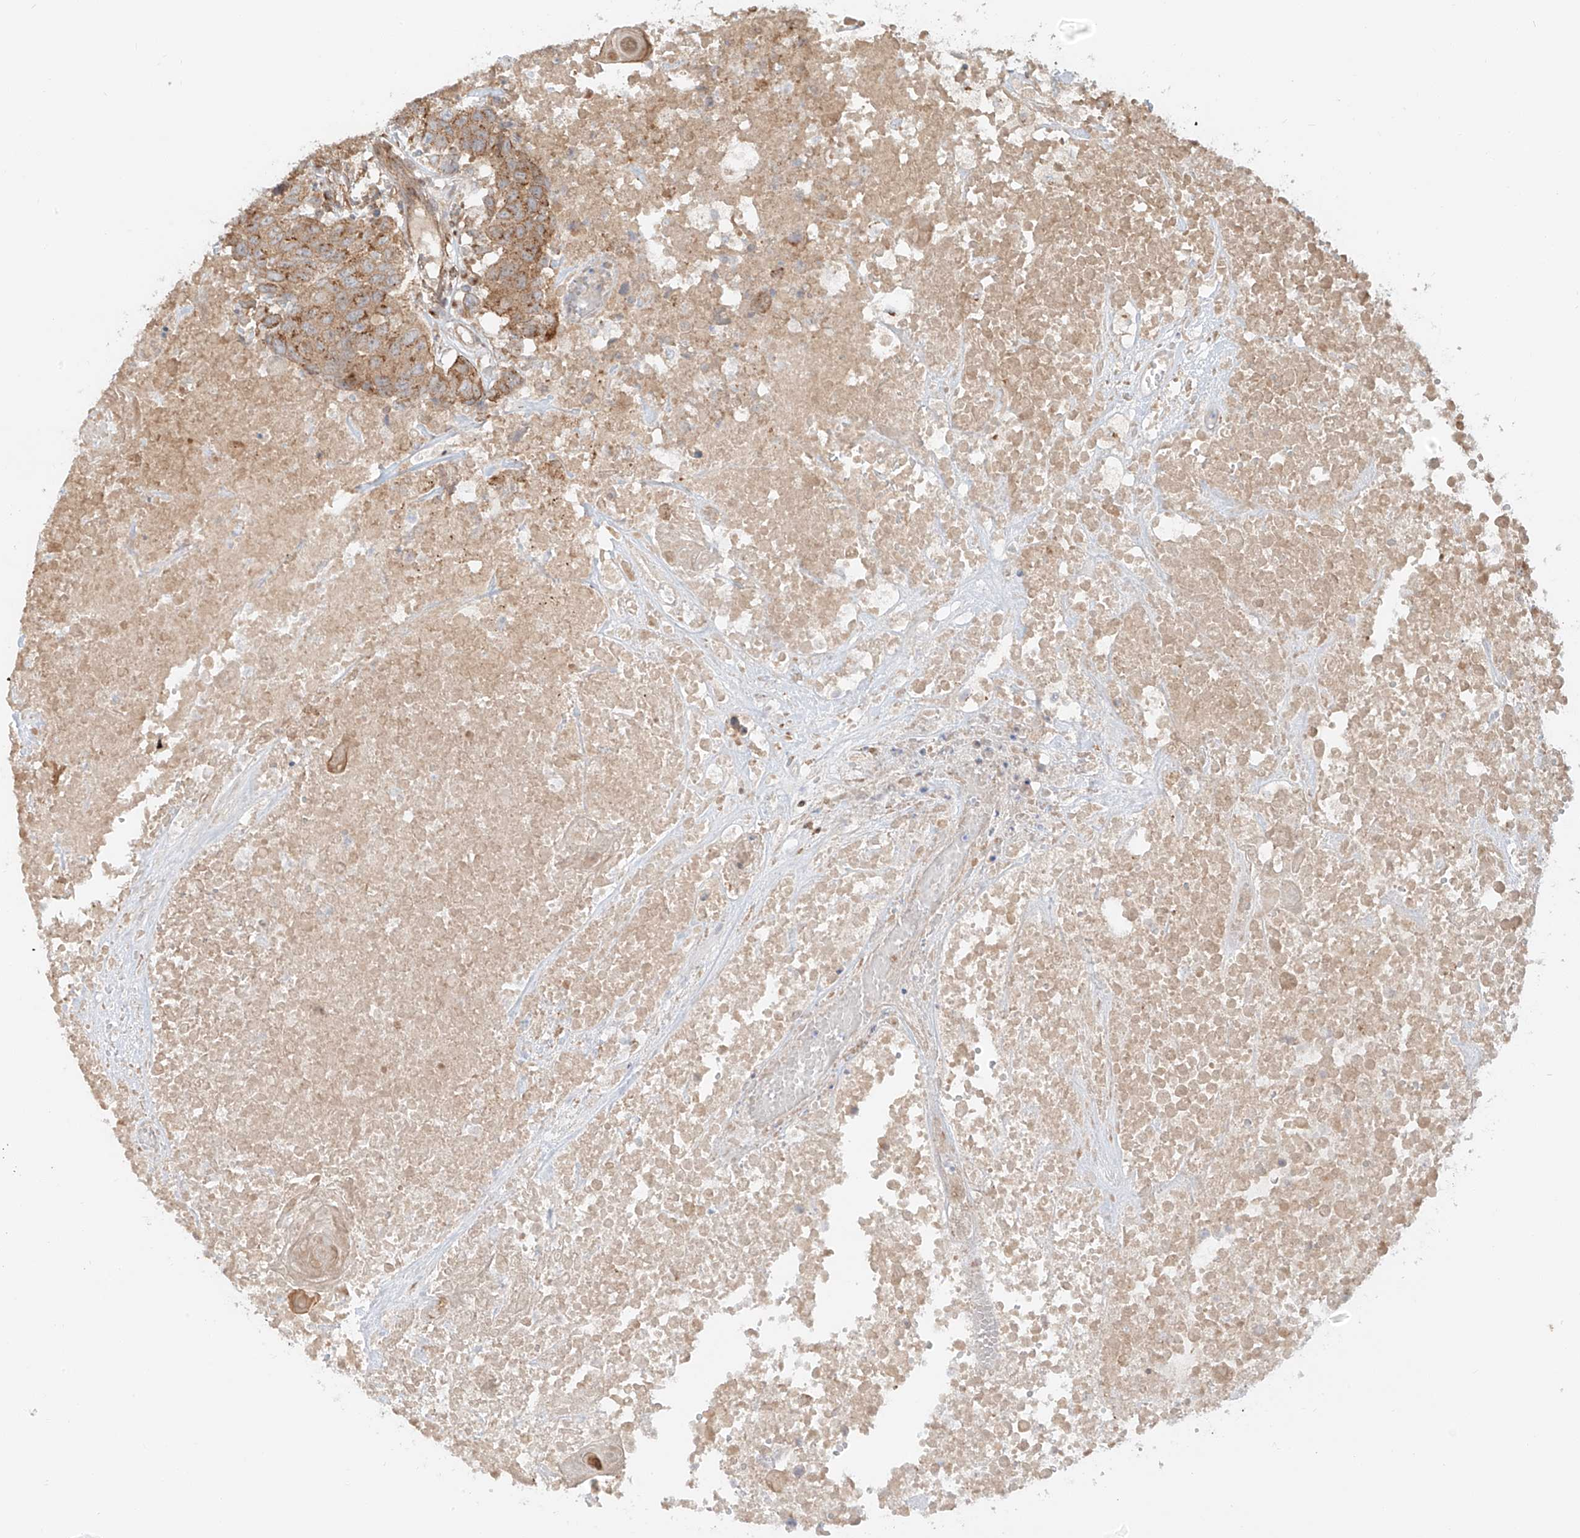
{"staining": {"intensity": "moderate", "quantity": ">75%", "location": "cytoplasmic/membranous"}, "tissue": "head and neck cancer", "cell_type": "Tumor cells", "image_type": "cancer", "snomed": [{"axis": "morphology", "description": "Squamous cell carcinoma, NOS"}, {"axis": "topography", "description": "Head-Neck"}], "caption": "An image of head and neck cancer (squamous cell carcinoma) stained for a protein reveals moderate cytoplasmic/membranous brown staining in tumor cells.", "gene": "ZNF287", "patient": {"sex": "male", "age": 66}}